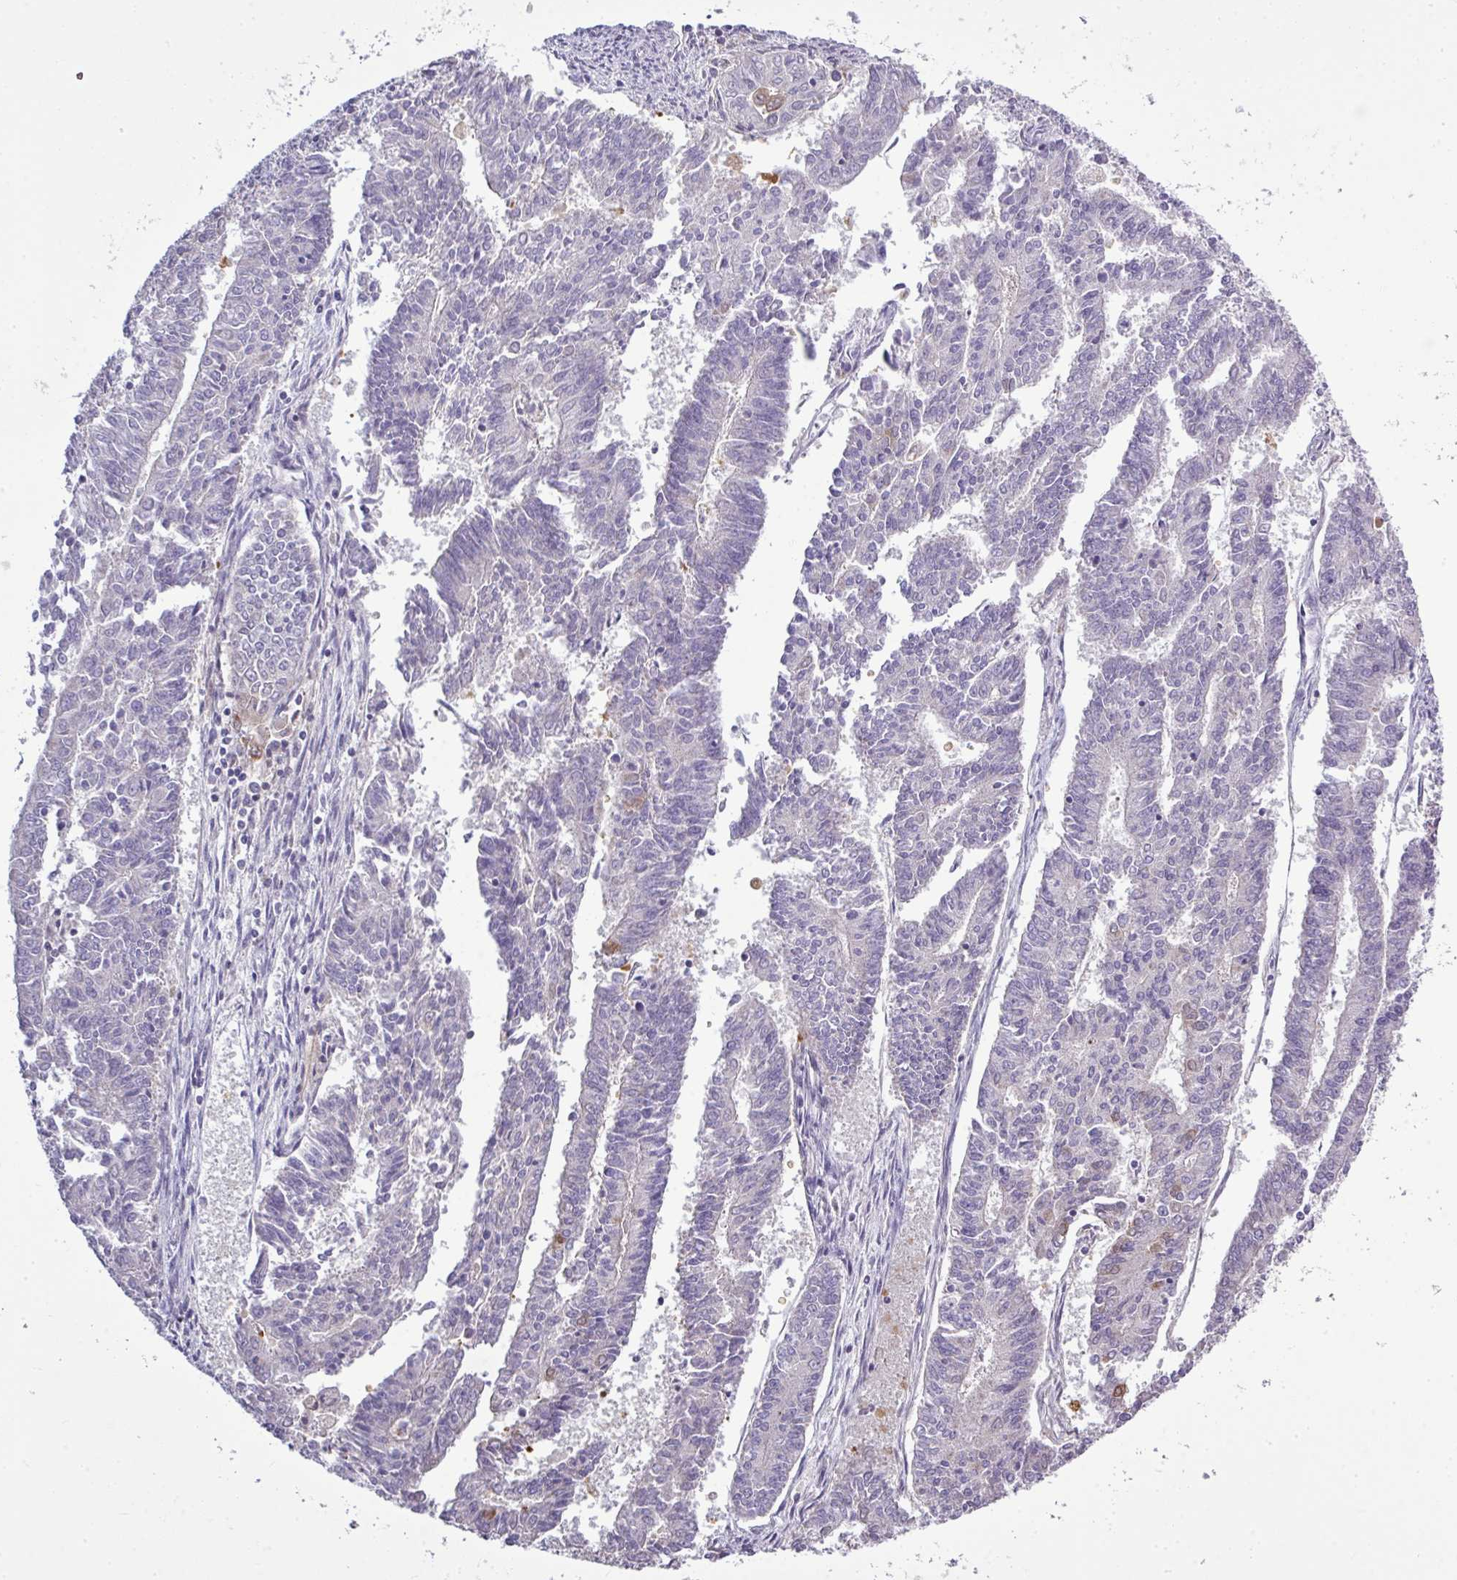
{"staining": {"intensity": "moderate", "quantity": "<25%", "location": "cytoplasmic/membranous"}, "tissue": "endometrial cancer", "cell_type": "Tumor cells", "image_type": "cancer", "snomed": [{"axis": "morphology", "description": "Adenocarcinoma, NOS"}, {"axis": "topography", "description": "Endometrium"}], "caption": "Endometrial cancer (adenocarcinoma) stained for a protein (brown) exhibits moderate cytoplasmic/membranous positive expression in approximately <25% of tumor cells.", "gene": "STAT5A", "patient": {"sex": "female", "age": 59}}